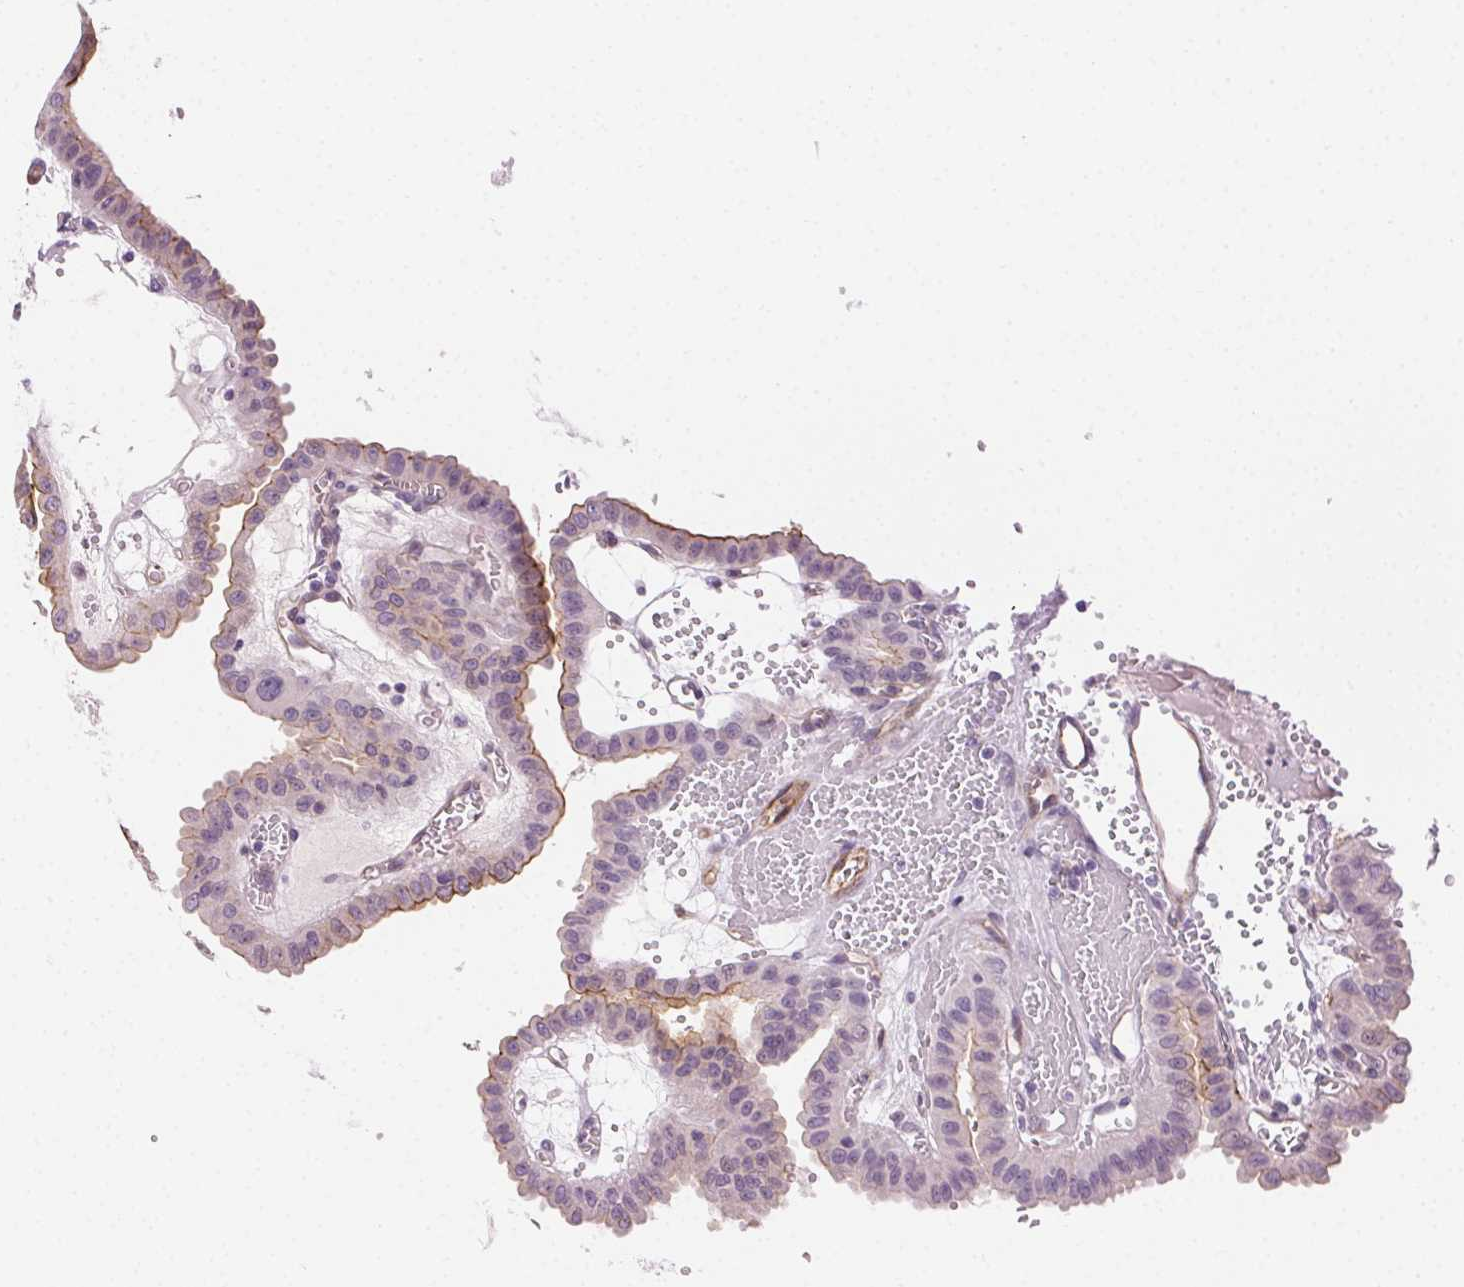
{"staining": {"intensity": "weak", "quantity": "<25%", "location": "cytoplasmic/membranous"}, "tissue": "thyroid cancer", "cell_type": "Tumor cells", "image_type": "cancer", "snomed": [{"axis": "morphology", "description": "Papillary adenocarcinoma, NOS"}, {"axis": "topography", "description": "Thyroid gland"}], "caption": "Tumor cells show no significant staining in thyroid cancer (papillary adenocarcinoma).", "gene": "AIF1L", "patient": {"sex": "male", "age": 87}}